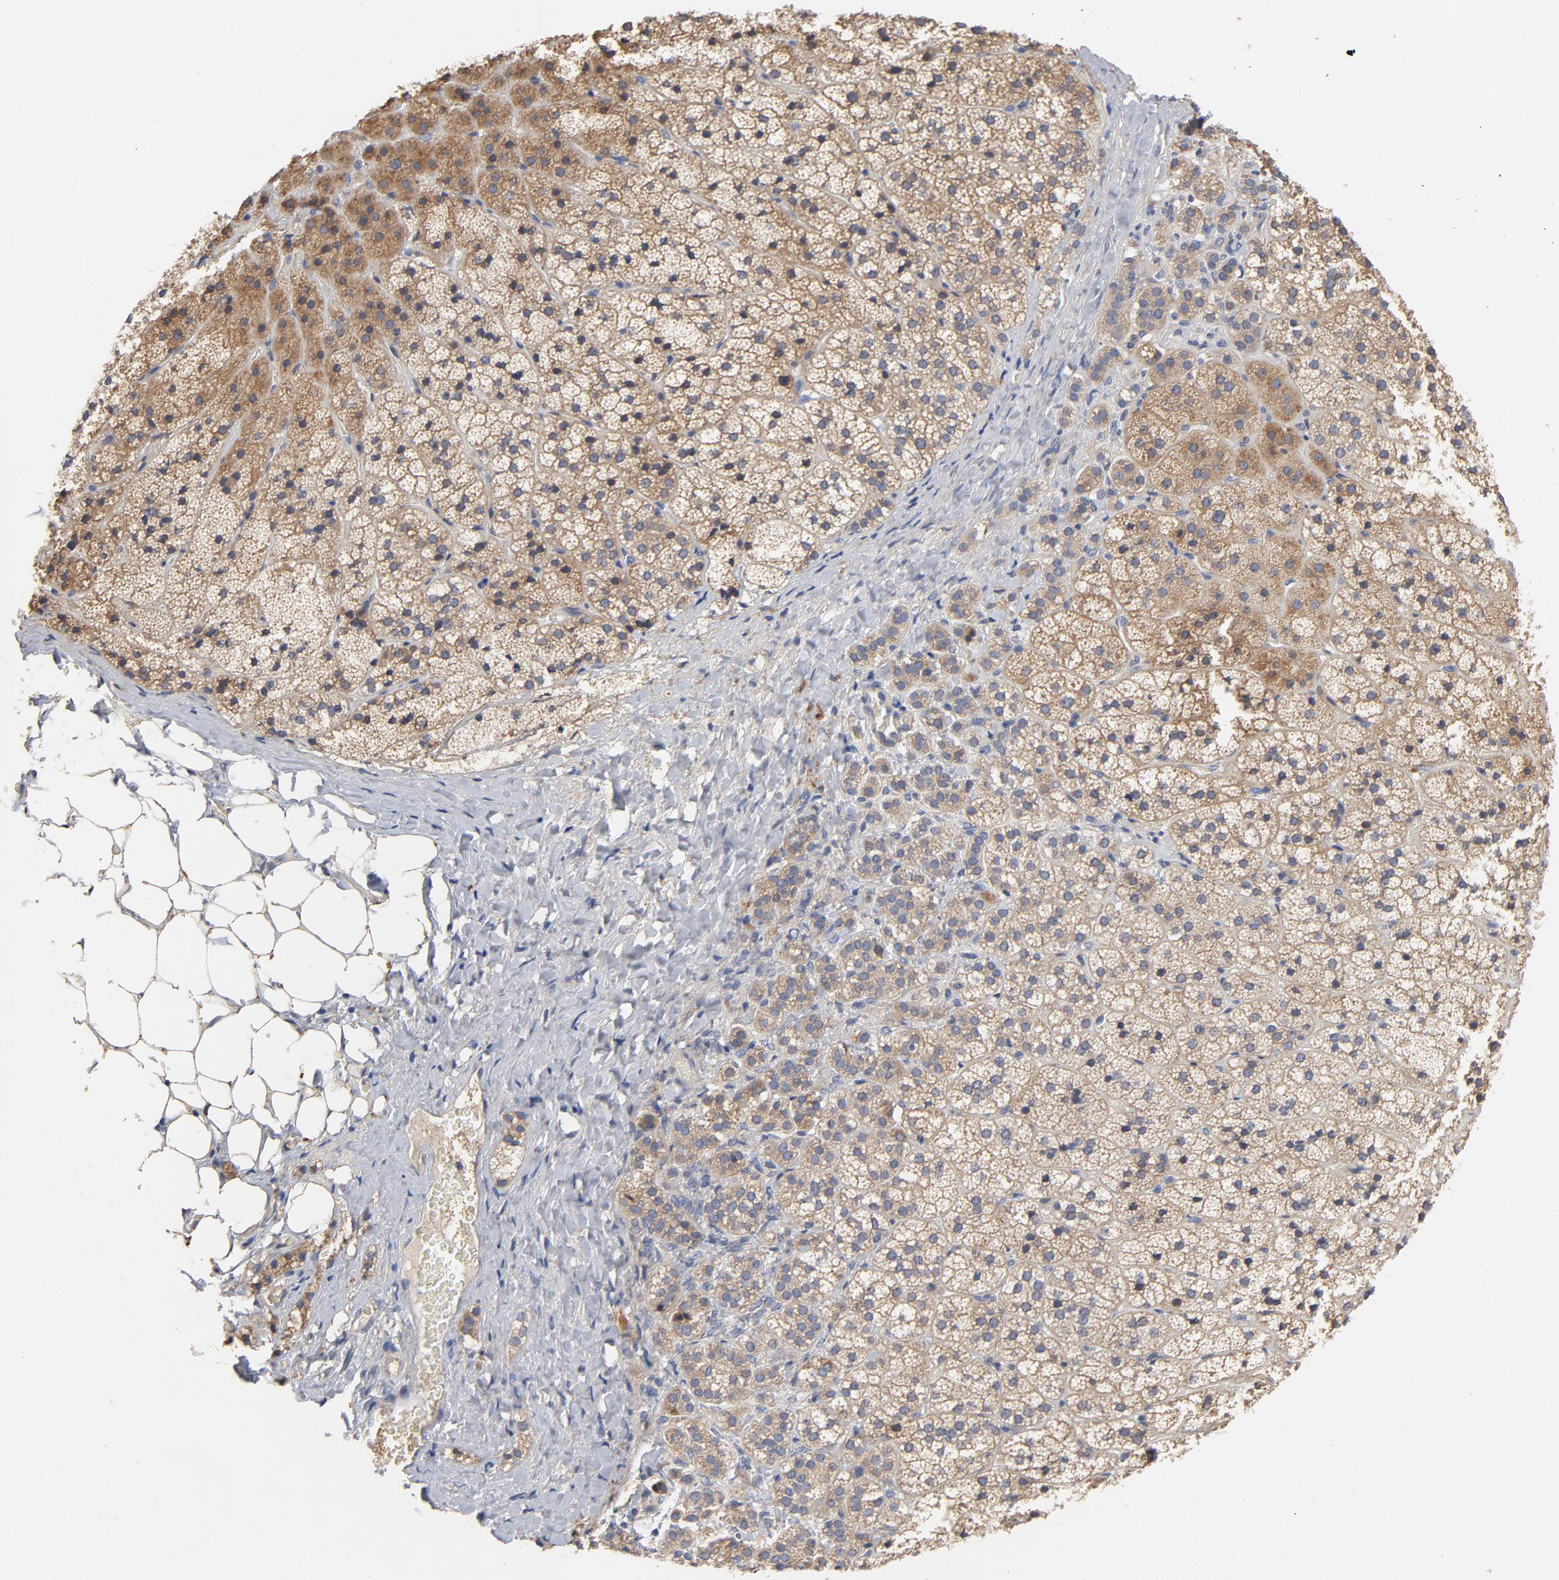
{"staining": {"intensity": "moderate", "quantity": ">75%", "location": "cytoplasmic/membranous"}, "tissue": "adrenal gland", "cell_type": "Glandular cells", "image_type": "normal", "snomed": [{"axis": "morphology", "description": "Normal tissue, NOS"}, {"axis": "topography", "description": "Adrenal gland"}], "caption": "Glandular cells demonstrate medium levels of moderate cytoplasmic/membranous staining in approximately >75% of cells in unremarkable adrenal gland. Immunohistochemistry (ihc) stains the protein in brown and the nuclei are stained blue.", "gene": "CCDC134", "patient": {"sex": "female", "age": 44}}